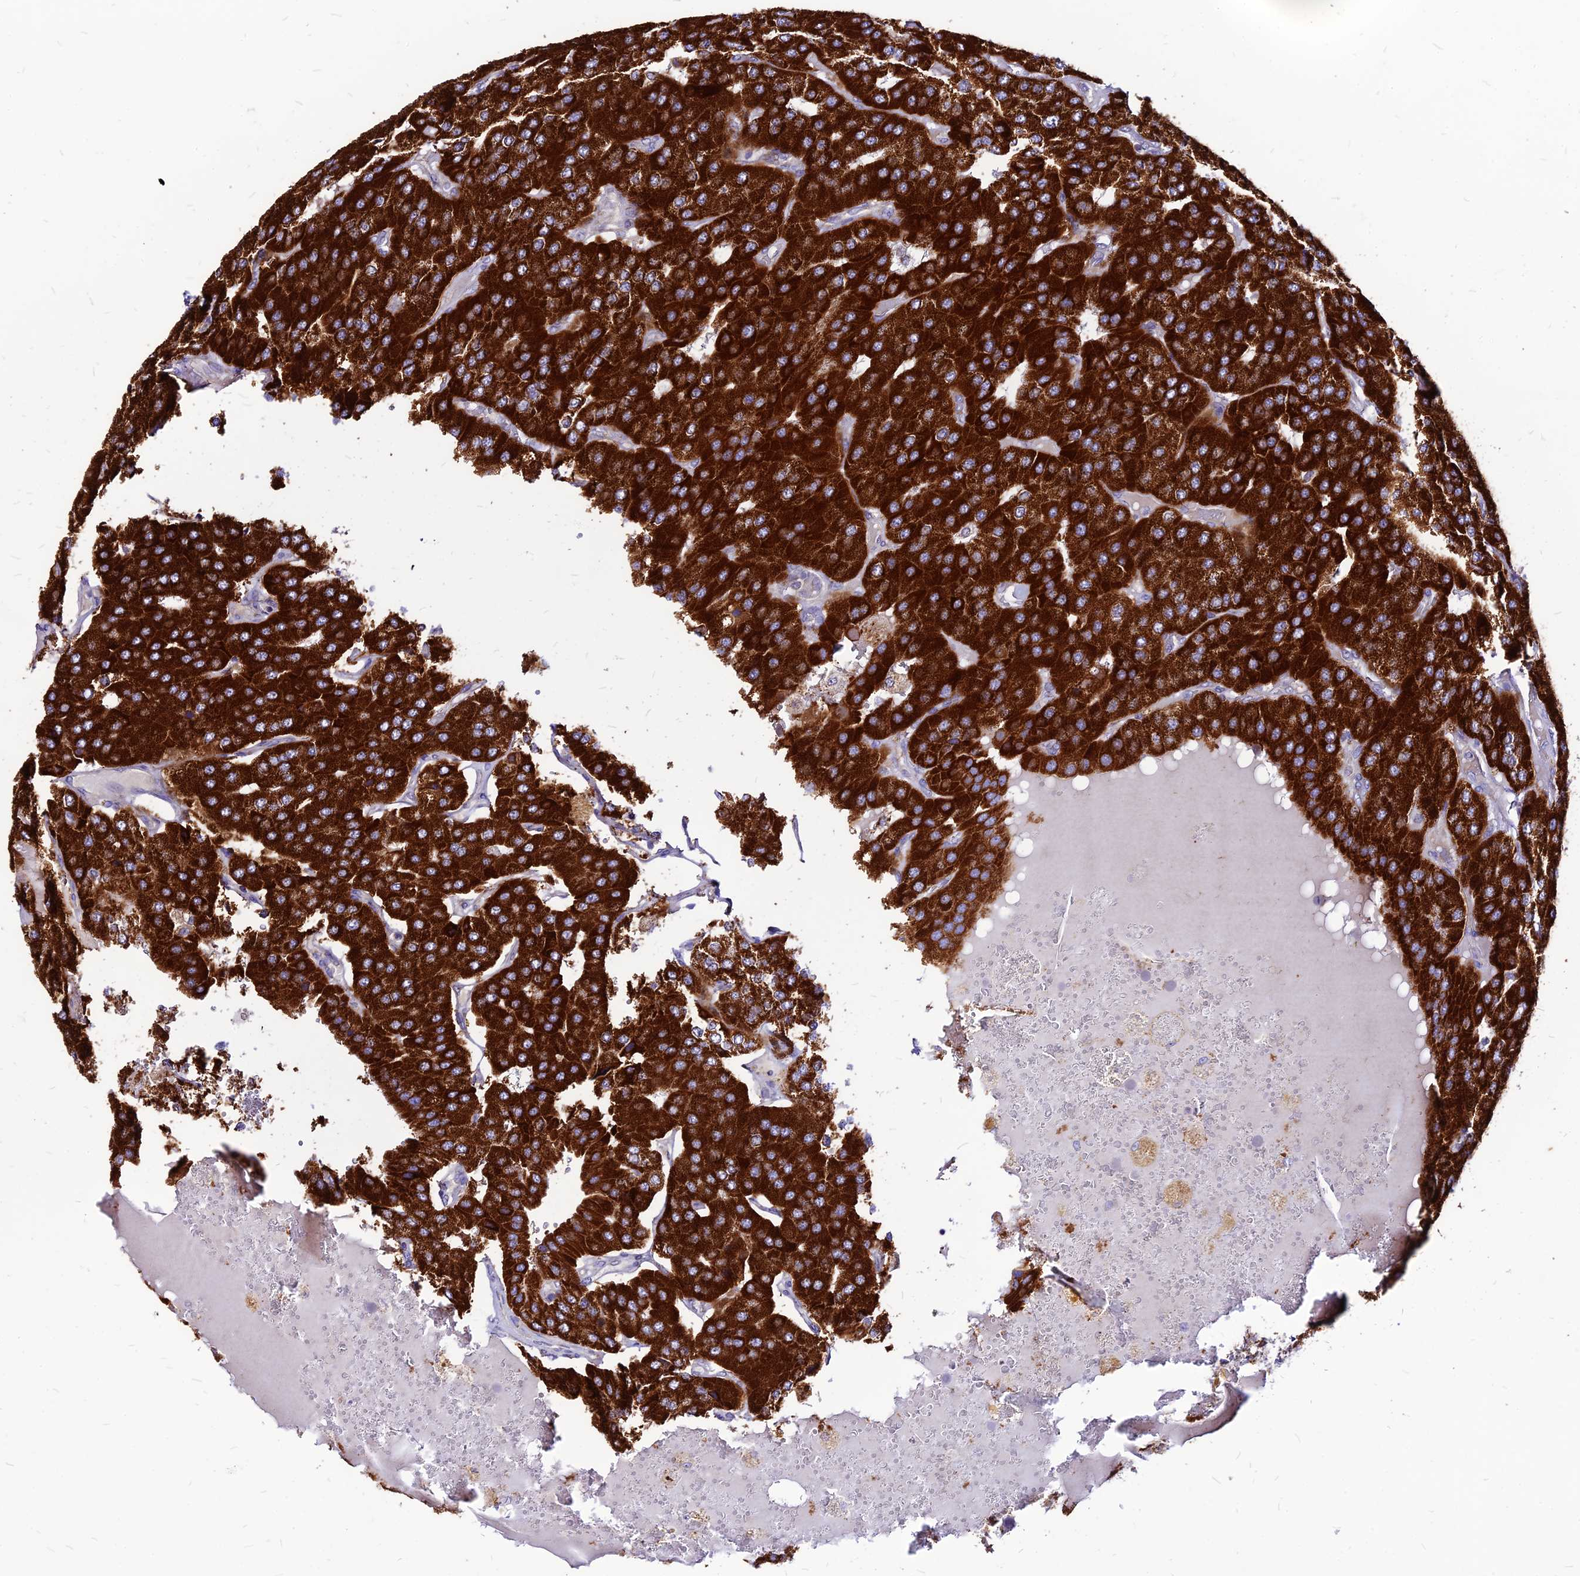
{"staining": {"intensity": "strong", "quantity": ">75%", "location": "cytoplasmic/membranous"}, "tissue": "parathyroid gland", "cell_type": "Glandular cells", "image_type": "normal", "snomed": [{"axis": "morphology", "description": "Normal tissue, NOS"}, {"axis": "morphology", "description": "Adenoma, NOS"}, {"axis": "topography", "description": "Parathyroid gland"}], "caption": "Glandular cells reveal high levels of strong cytoplasmic/membranous staining in approximately >75% of cells in unremarkable parathyroid gland. The staining was performed using DAB to visualize the protein expression in brown, while the nuclei were stained in blue with hematoxylin (Magnification: 20x).", "gene": "ECI1", "patient": {"sex": "female", "age": 86}}